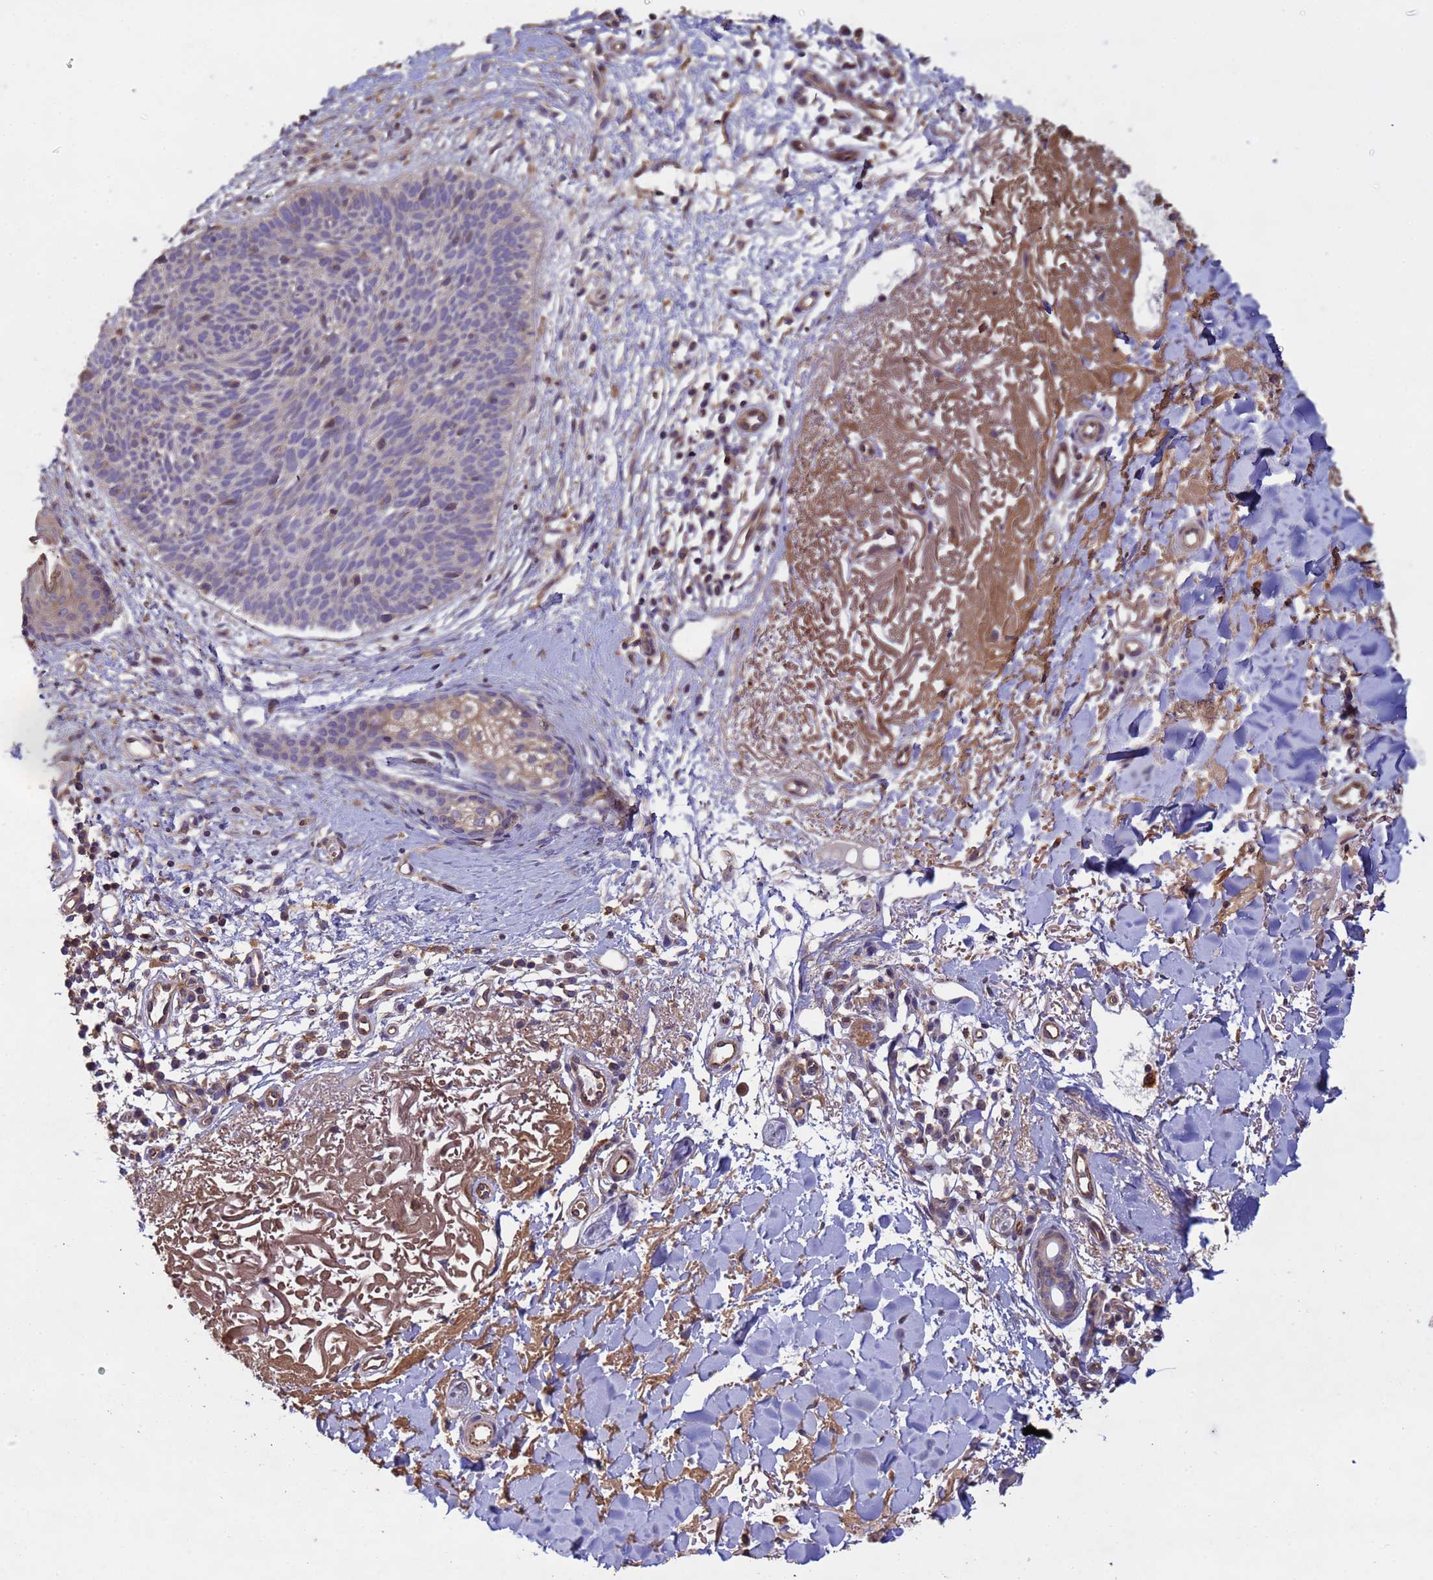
{"staining": {"intensity": "negative", "quantity": "none", "location": "none"}, "tissue": "skin cancer", "cell_type": "Tumor cells", "image_type": "cancer", "snomed": [{"axis": "morphology", "description": "Basal cell carcinoma"}, {"axis": "topography", "description": "Skin"}], "caption": "High power microscopy image of an IHC image of basal cell carcinoma (skin), revealing no significant expression in tumor cells.", "gene": "RAB10", "patient": {"sex": "male", "age": 84}}